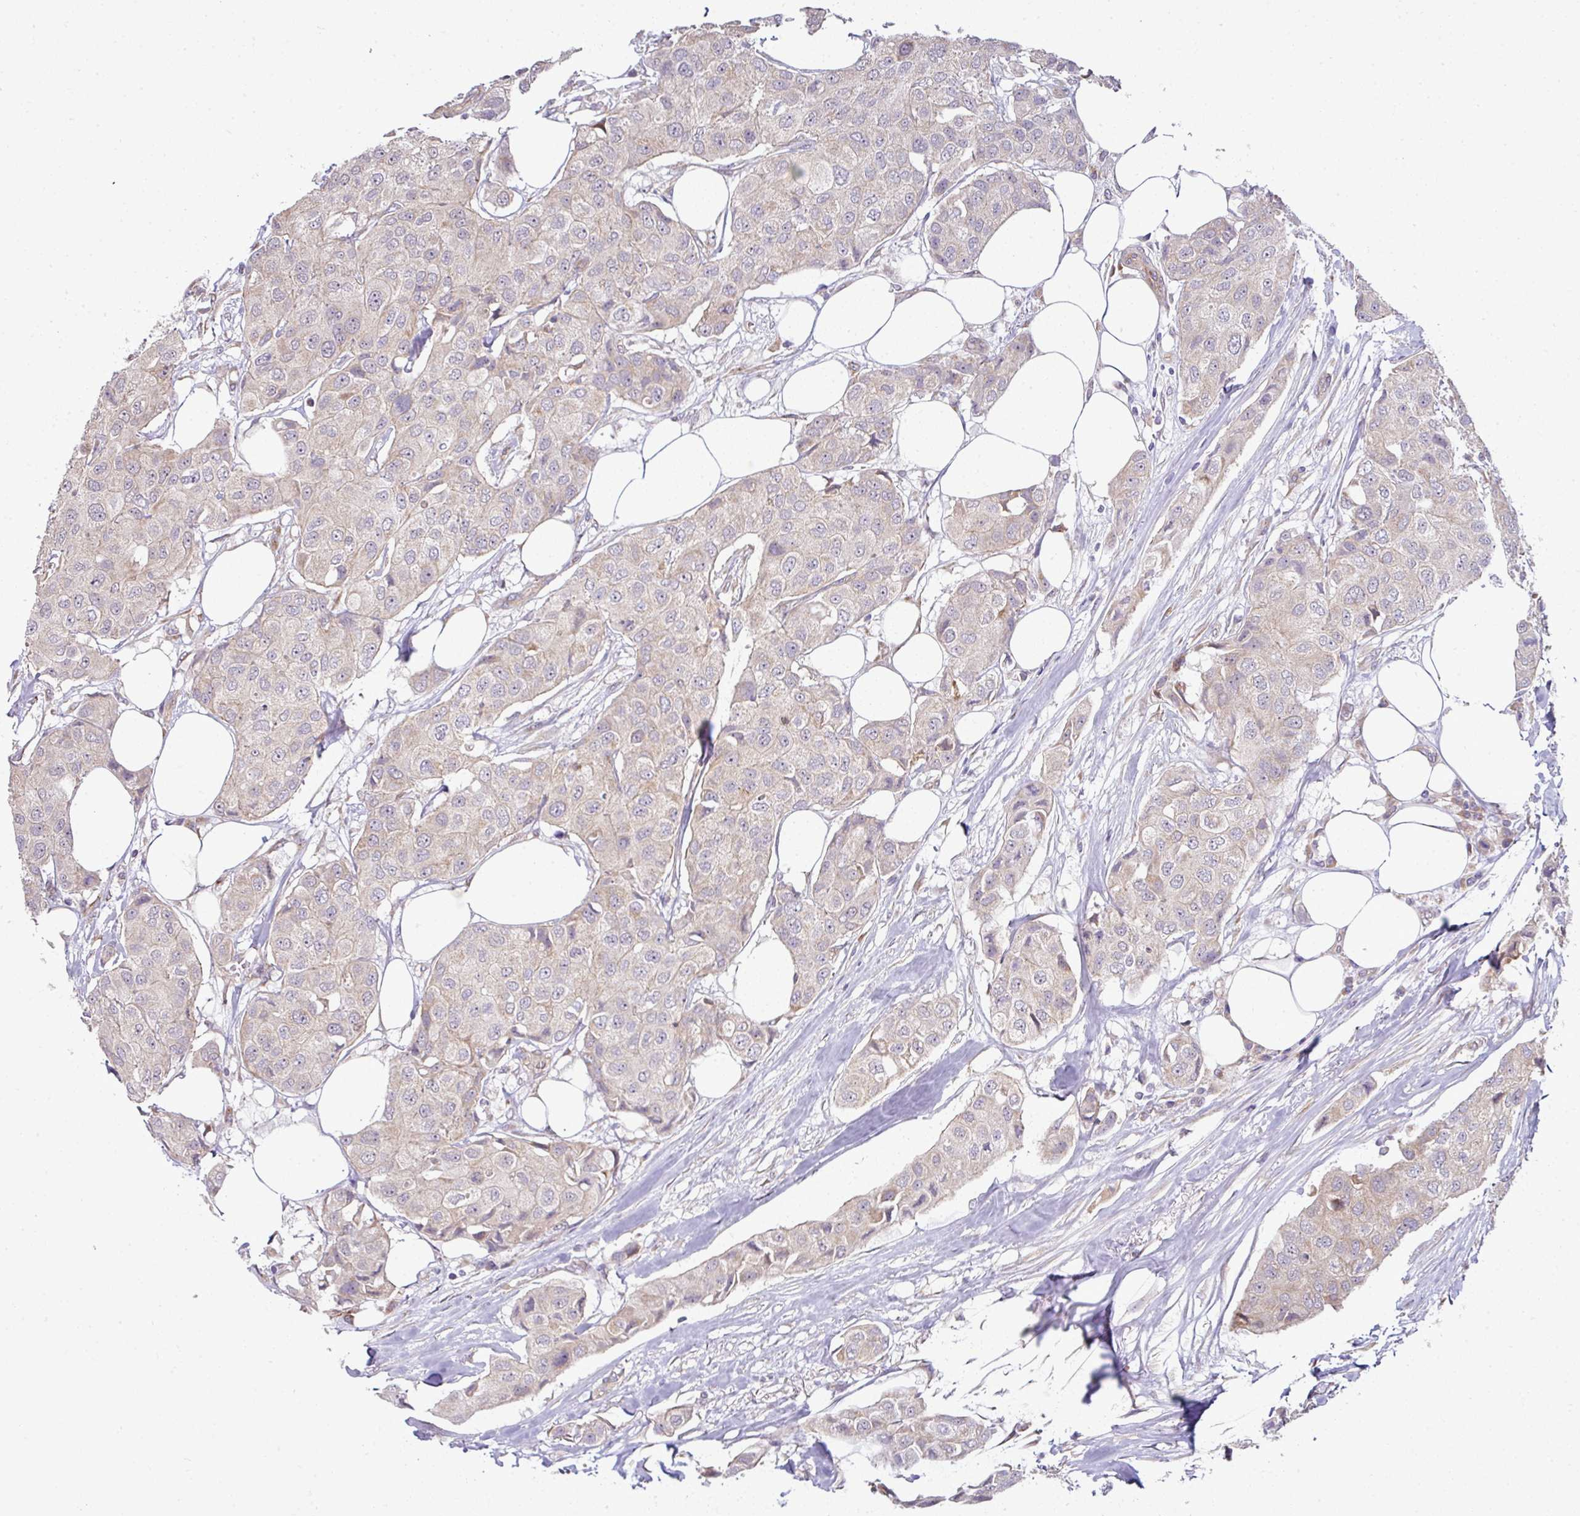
{"staining": {"intensity": "weak", "quantity": "25%-75%", "location": "cytoplasmic/membranous"}, "tissue": "breast cancer", "cell_type": "Tumor cells", "image_type": "cancer", "snomed": [{"axis": "morphology", "description": "Duct carcinoma"}, {"axis": "topography", "description": "Breast"}], "caption": "Human breast cancer stained for a protein (brown) demonstrates weak cytoplasmic/membranous positive expression in approximately 25%-75% of tumor cells.", "gene": "TIMMDC1", "patient": {"sex": "female", "age": 80}}